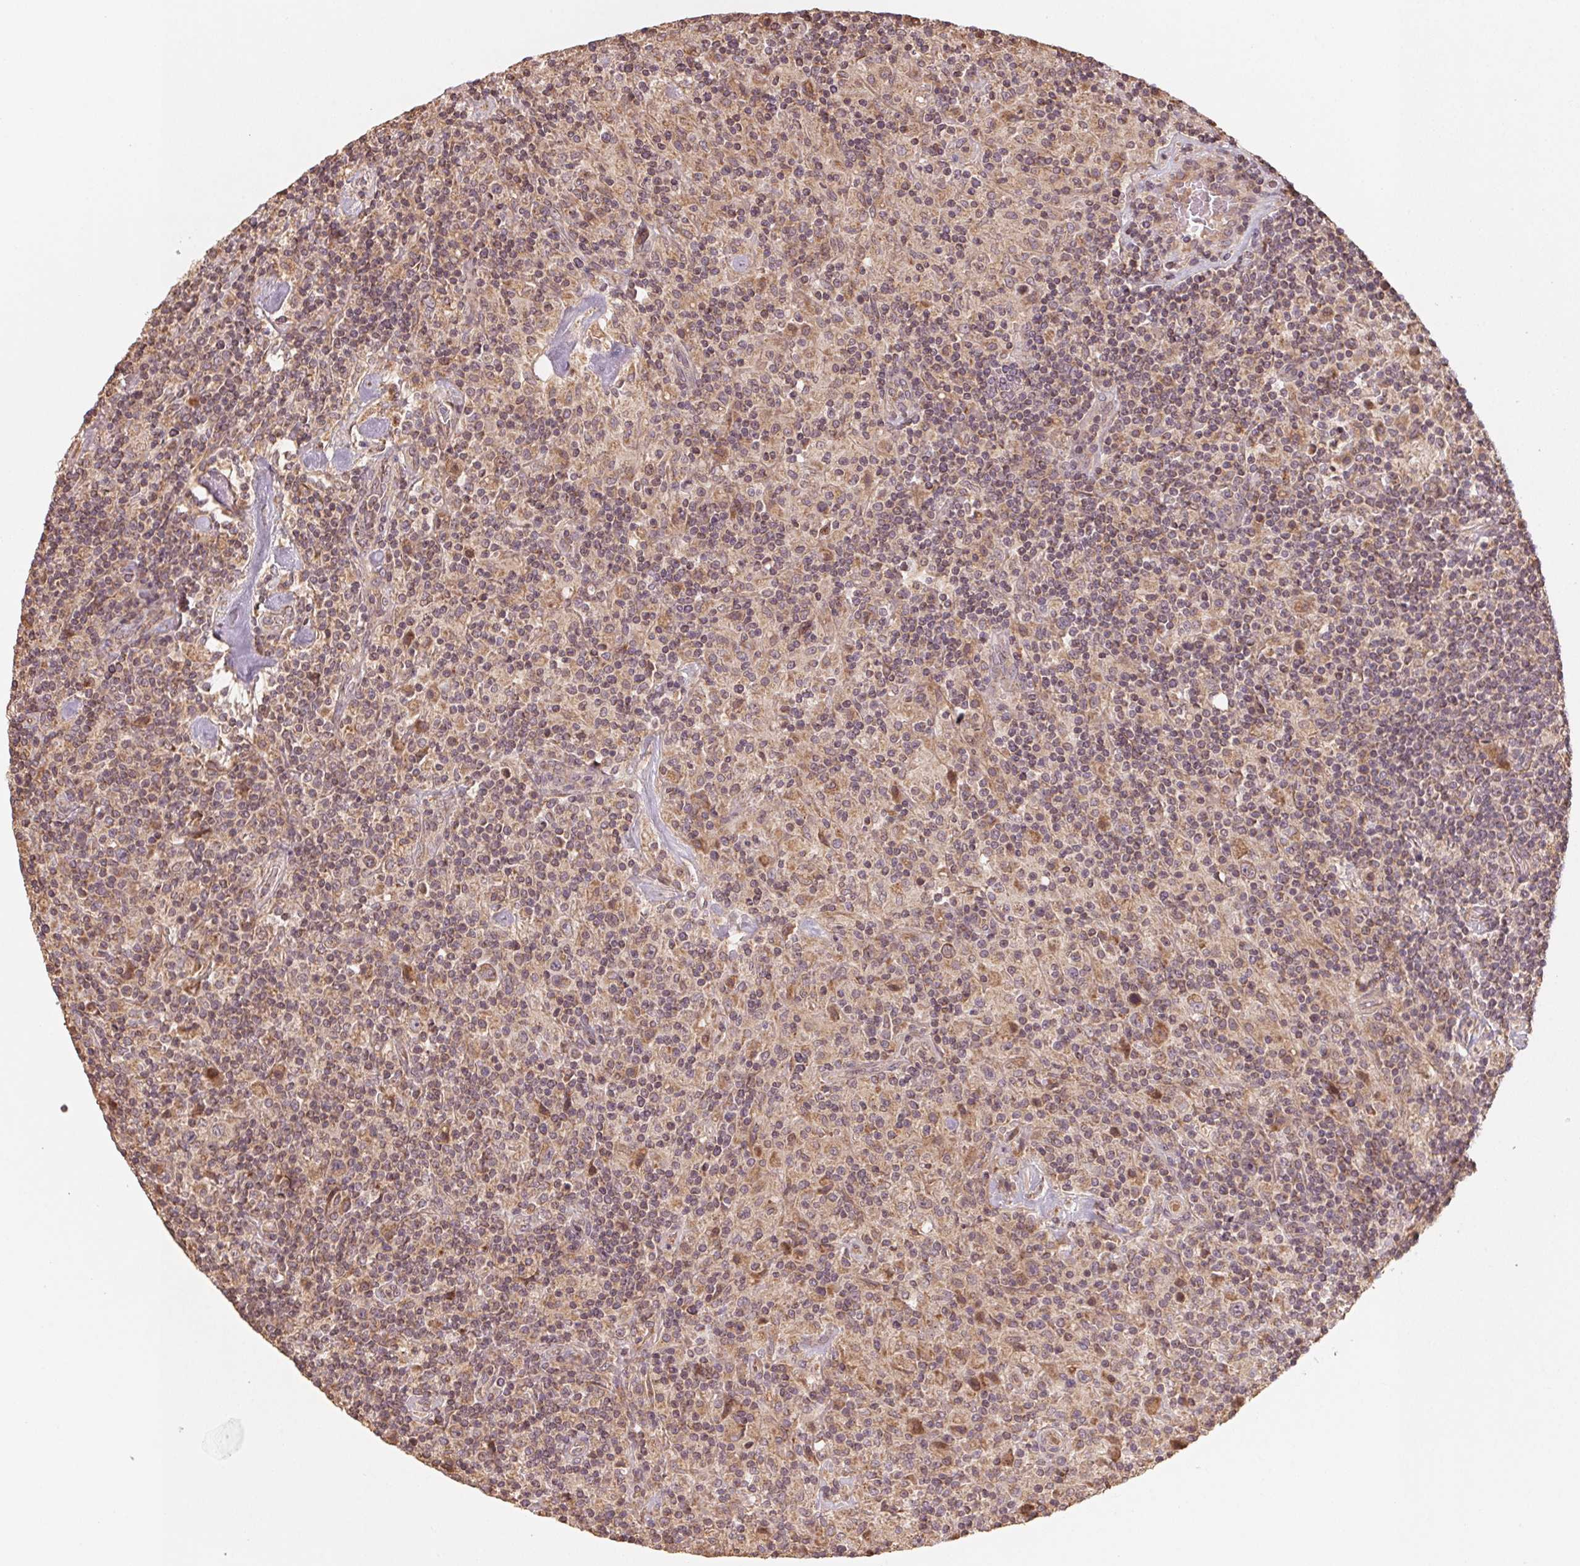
{"staining": {"intensity": "moderate", "quantity": ">75%", "location": "cytoplasmic/membranous"}, "tissue": "lymphoma", "cell_type": "Tumor cells", "image_type": "cancer", "snomed": [{"axis": "morphology", "description": "Hodgkin's disease, NOS"}, {"axis": "topography", "description": "Lymph node"}], "caption": "Brown immunohistochemical staining in human Hodgkin's disease reveals moderate cytoplasmic/membranous positivity in approximately >75% of tumor cells.", "gene": "WBP2", "patient": {"sex": "male", "age": 70}}